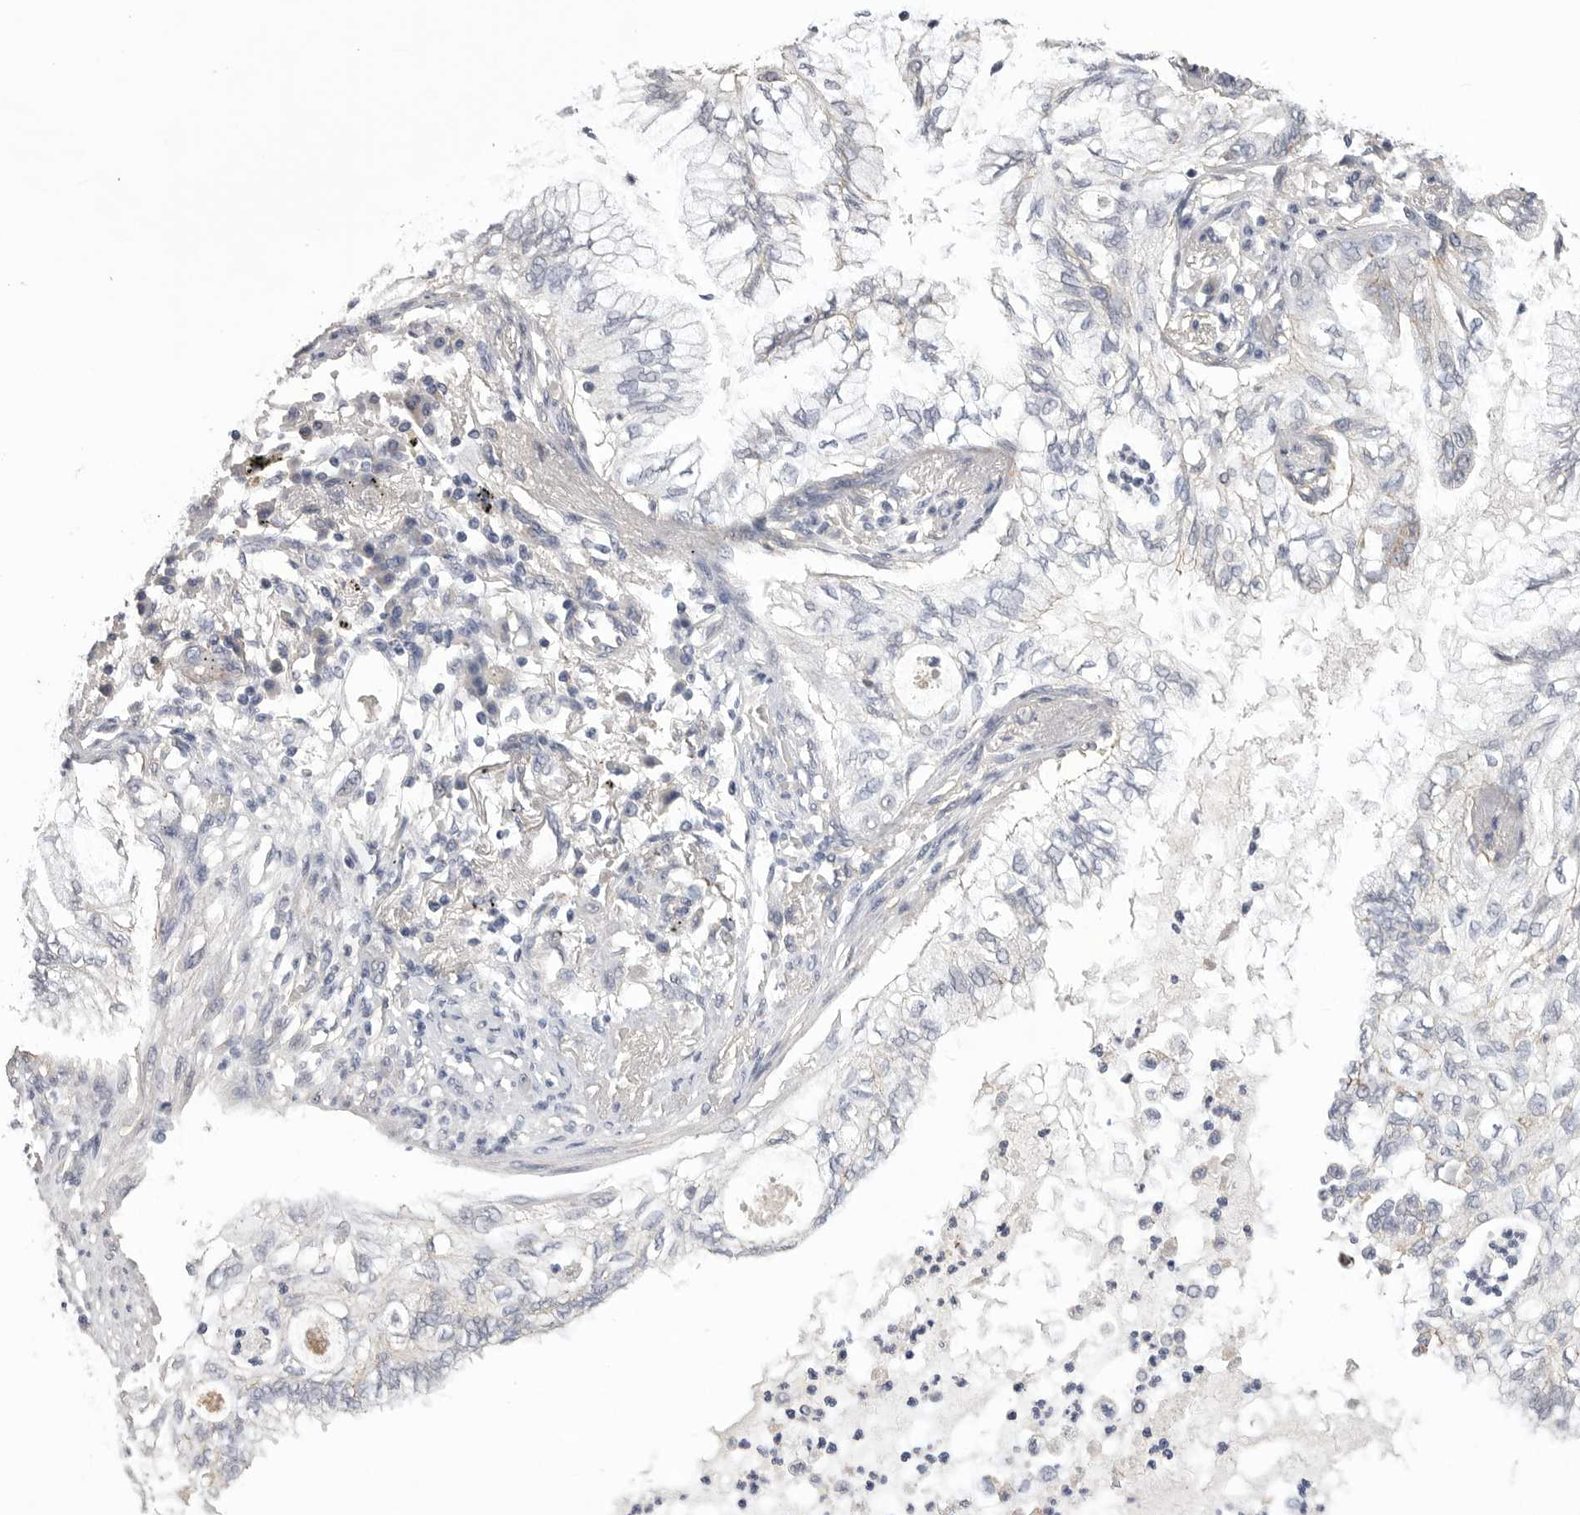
{"staining": {"intensity": "negative", "quantity": "none", "location": "none"}, "tissue": "lung cancer", "cell_type": "Tumor cells", "image_type": "cancer", "snomed": [{"axis": "morphology", "description": "Normal tissue, NOS"}, {"axis": "morphology", "description": "Adenocarcinoma, NOS"}, {"axis": "topography", "description": "Bronchus"}, {"axis": "topography", "description": "Lung"}], "caption": "IHC photomicrograph of neoplastic tissue: human adenocarcinoma (lung) stained with DAB demonstrates no significant protein staining in tumor cells.", "gene": "NECTIN2", "patient": {"sex": "female", "age": 70}}